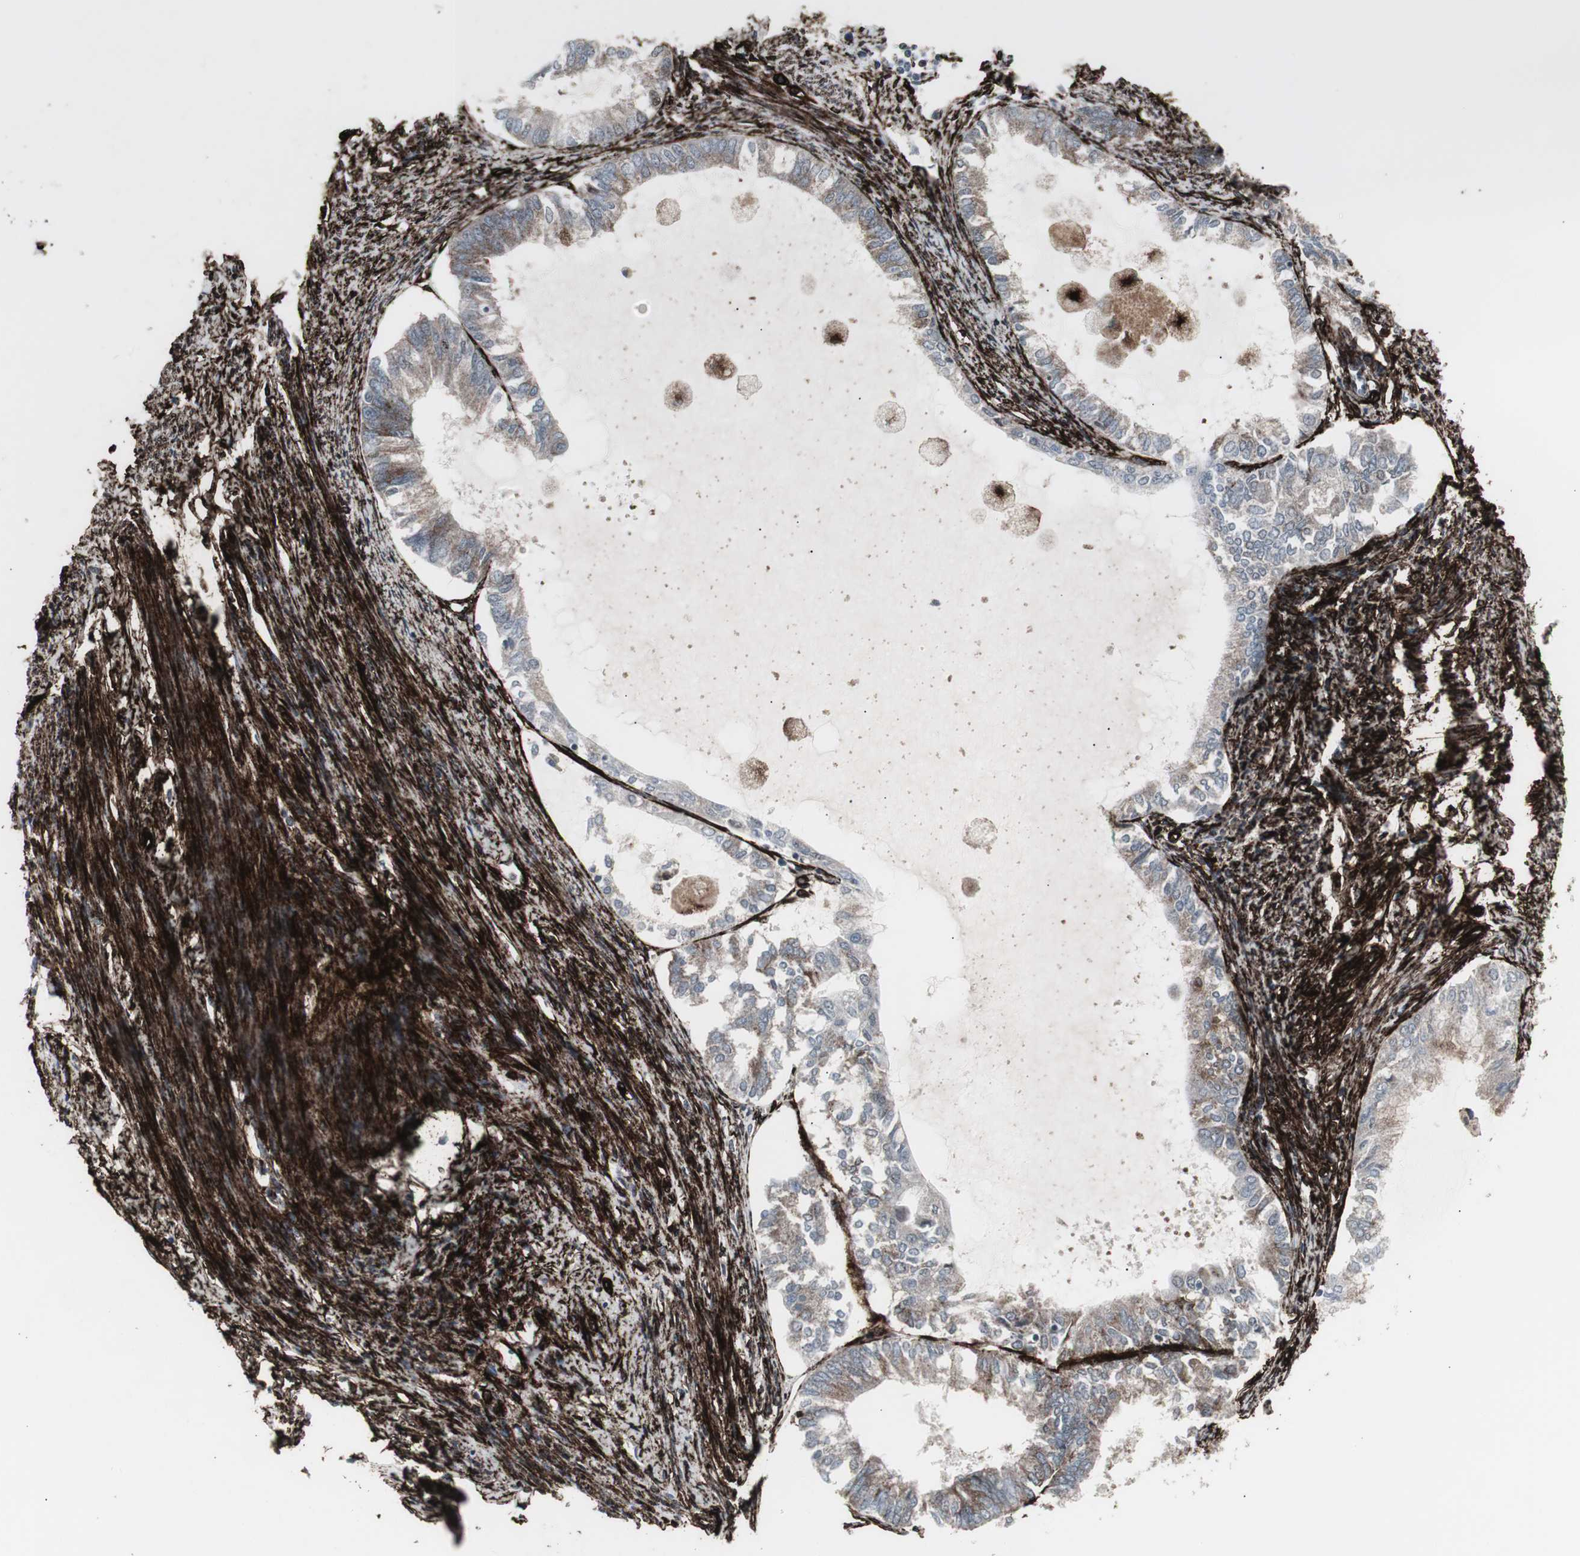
{"staining": {"intensity": "weak", "quantity": "<25%", "location": "cytoplasmic/membranous"}, "tissue": "endometrial cancer", "cell_type": "Tumor cells", "image_type": "cancer", "snomed": [{"axis": "morphology", "description": "Adenocarcinoma, NOS"}, {"axis": "topography", "description": "Endometrium"}], "caption": "Endometrial adenocarcinoma was stained to show a protein in brown. There is no significant expression in tumor cells.", "gene": "PDGFA", "patient": {"sex": "female", "age": 86}}